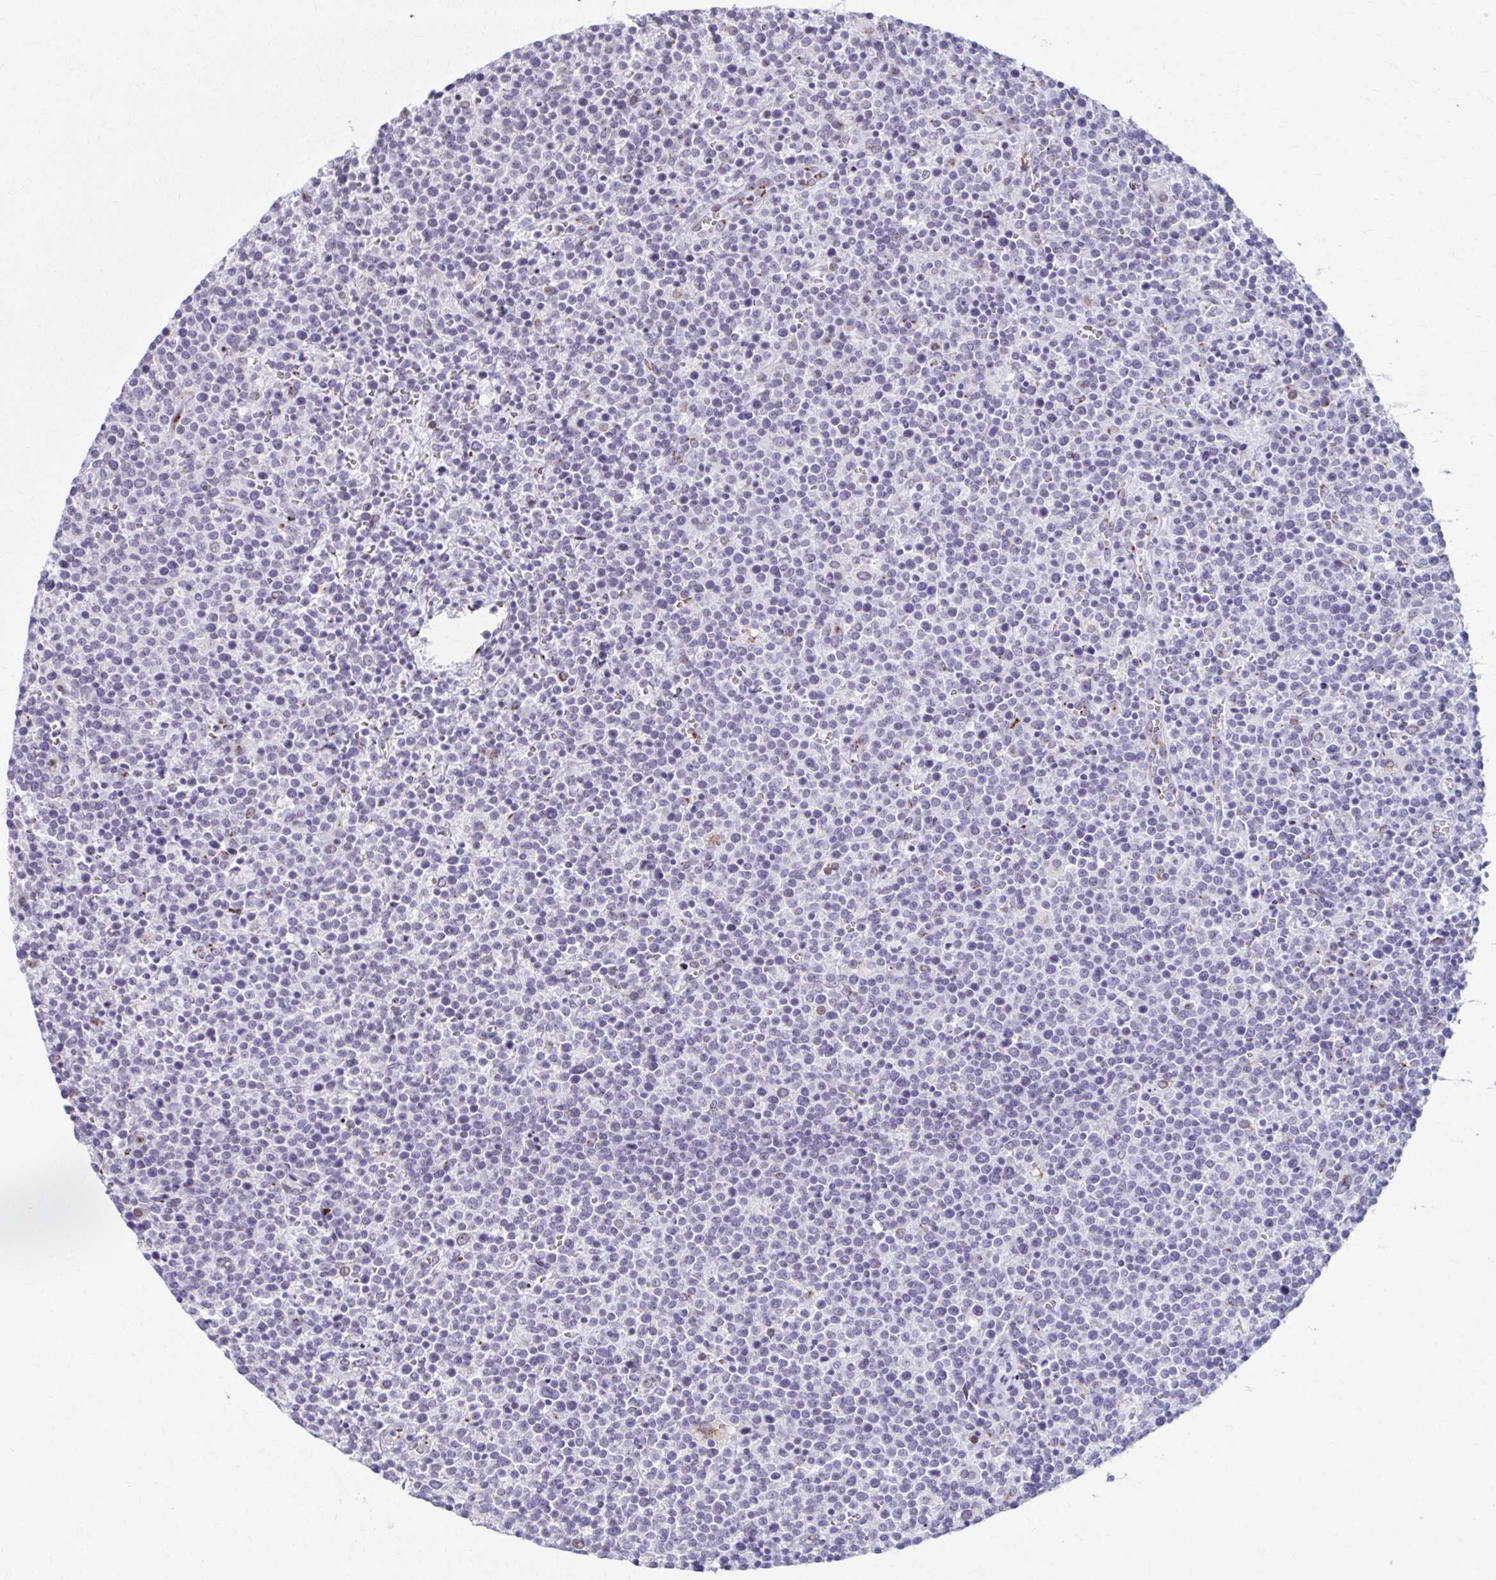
{"staining": {"intensity": "negative", "quantity": "none", "location": "none"}, "tissue": "lymphoma", "cell_type": "Tumor cells", "image_type": "cancer", "snomed": [{"axis": "morphology", "description": "Malignant lymphoma, non-Hodgkin's type, High grade"}, {"axis": "topography", "description": "Lymph node"}], "caption": "Immunohistochemistry (IHC) micrograph of high-grade malignant lymphoma, non-Hodgkin's type stained for a protein (brown), which displays no staining in tumor cells. (DAB (3,3'-diaminobenzidine) immunohistochemistry (IHC), high magnification).", "gene": "ZNF682", "patient": {"sex": "male", "age": 61}}